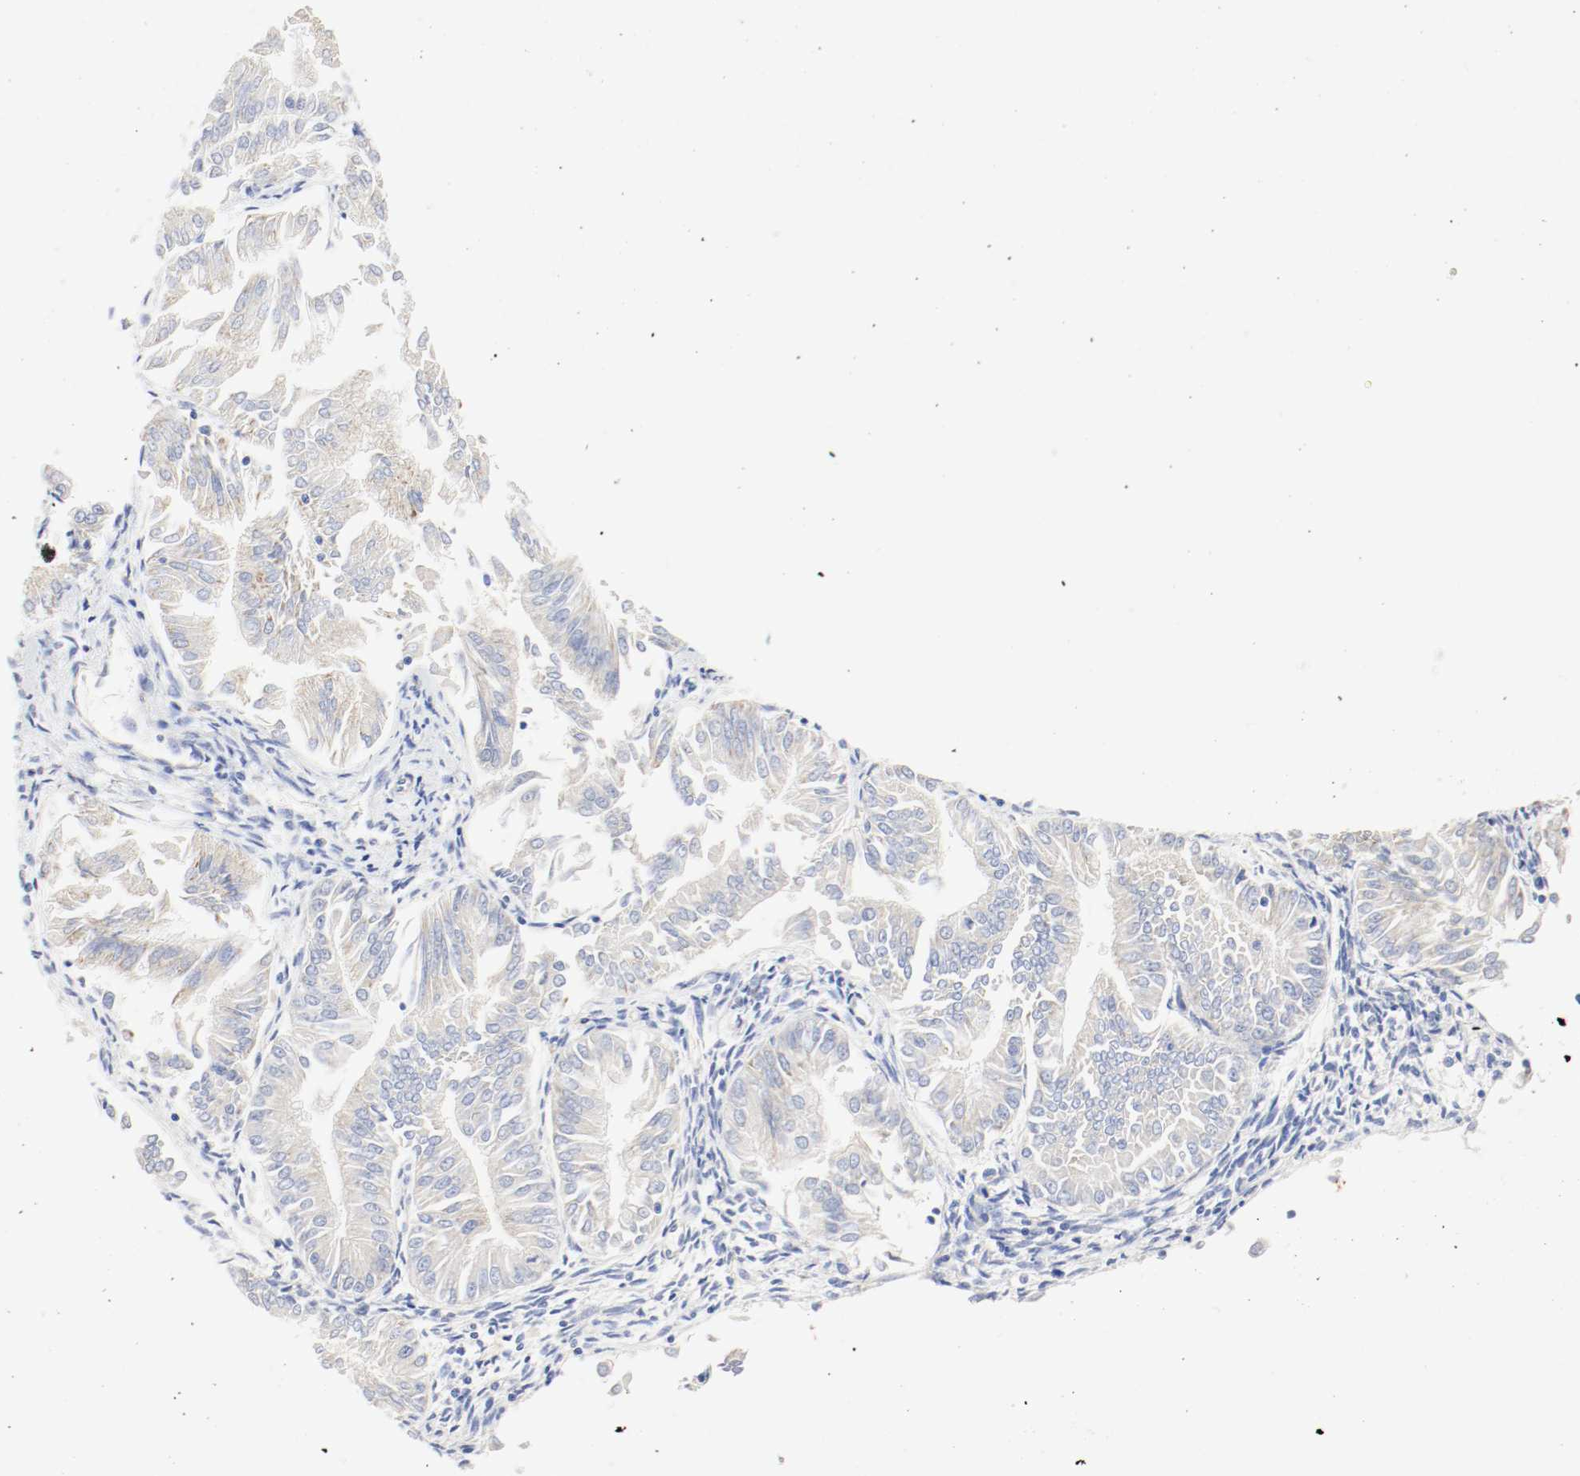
{"staining": {"intensity": "weak", "quantity": "<25%", "location": "cytoplasmic/membranous"}, "tissue": "endometrial cancer", "cell_type": "Tumor cells", "image_type": "cancer", "snomed": [{"axis": "morphology", "description": "Adenocarcinoma, NOS"}, {"axis": "topography", "description": "Endometrium"}], "caption": "This is an IHC image of endometrial cancer (adenocarcinoma). There is no staining in tumor cells.", "gene": "GIT1", "patient": {"sex": "female", "age": 53}}